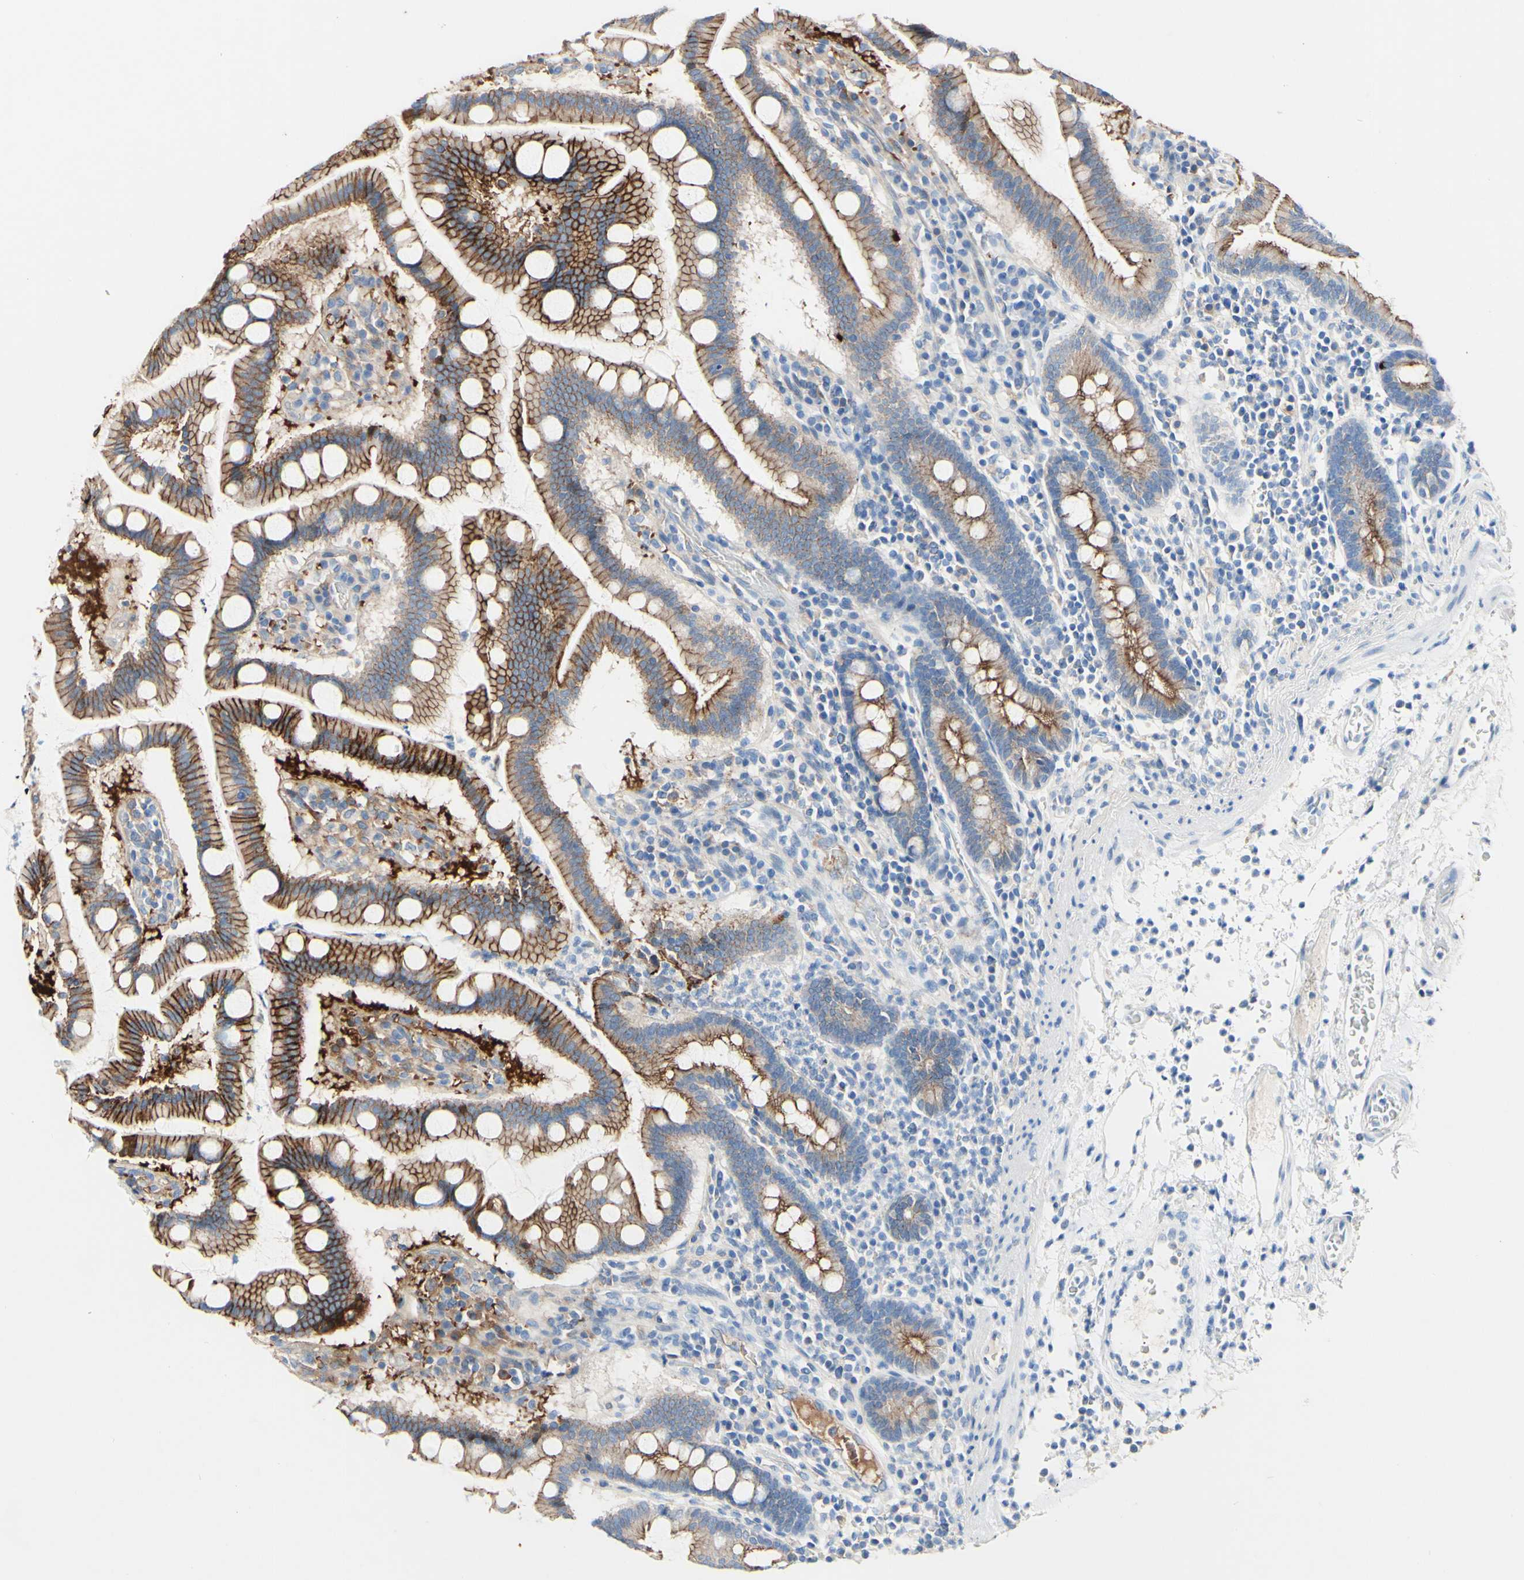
{"staining": {"intensity": "moderate", "quantity": "25%-75%", "location": "cytoplasmic/membranous"}, "tissue": "stomach", "cell_type": "Glandular cells", "image_type": "normal", "snomed": [{"axis": "morphology", "description": "Normal tissue, NOS"}, {"axis": "topography", "description": "Stomach, upper"}], "caption": "Normal stomach shows moderate cytoplasmic/membranous expression in about 25%-75% of glandular cells (DAB (3,3'-diaminobenzidine) = brown stain, brightfield microscopy at high magnification)..", "gene": "DSC2", "patient": {"sex": "male", "age": 68}}